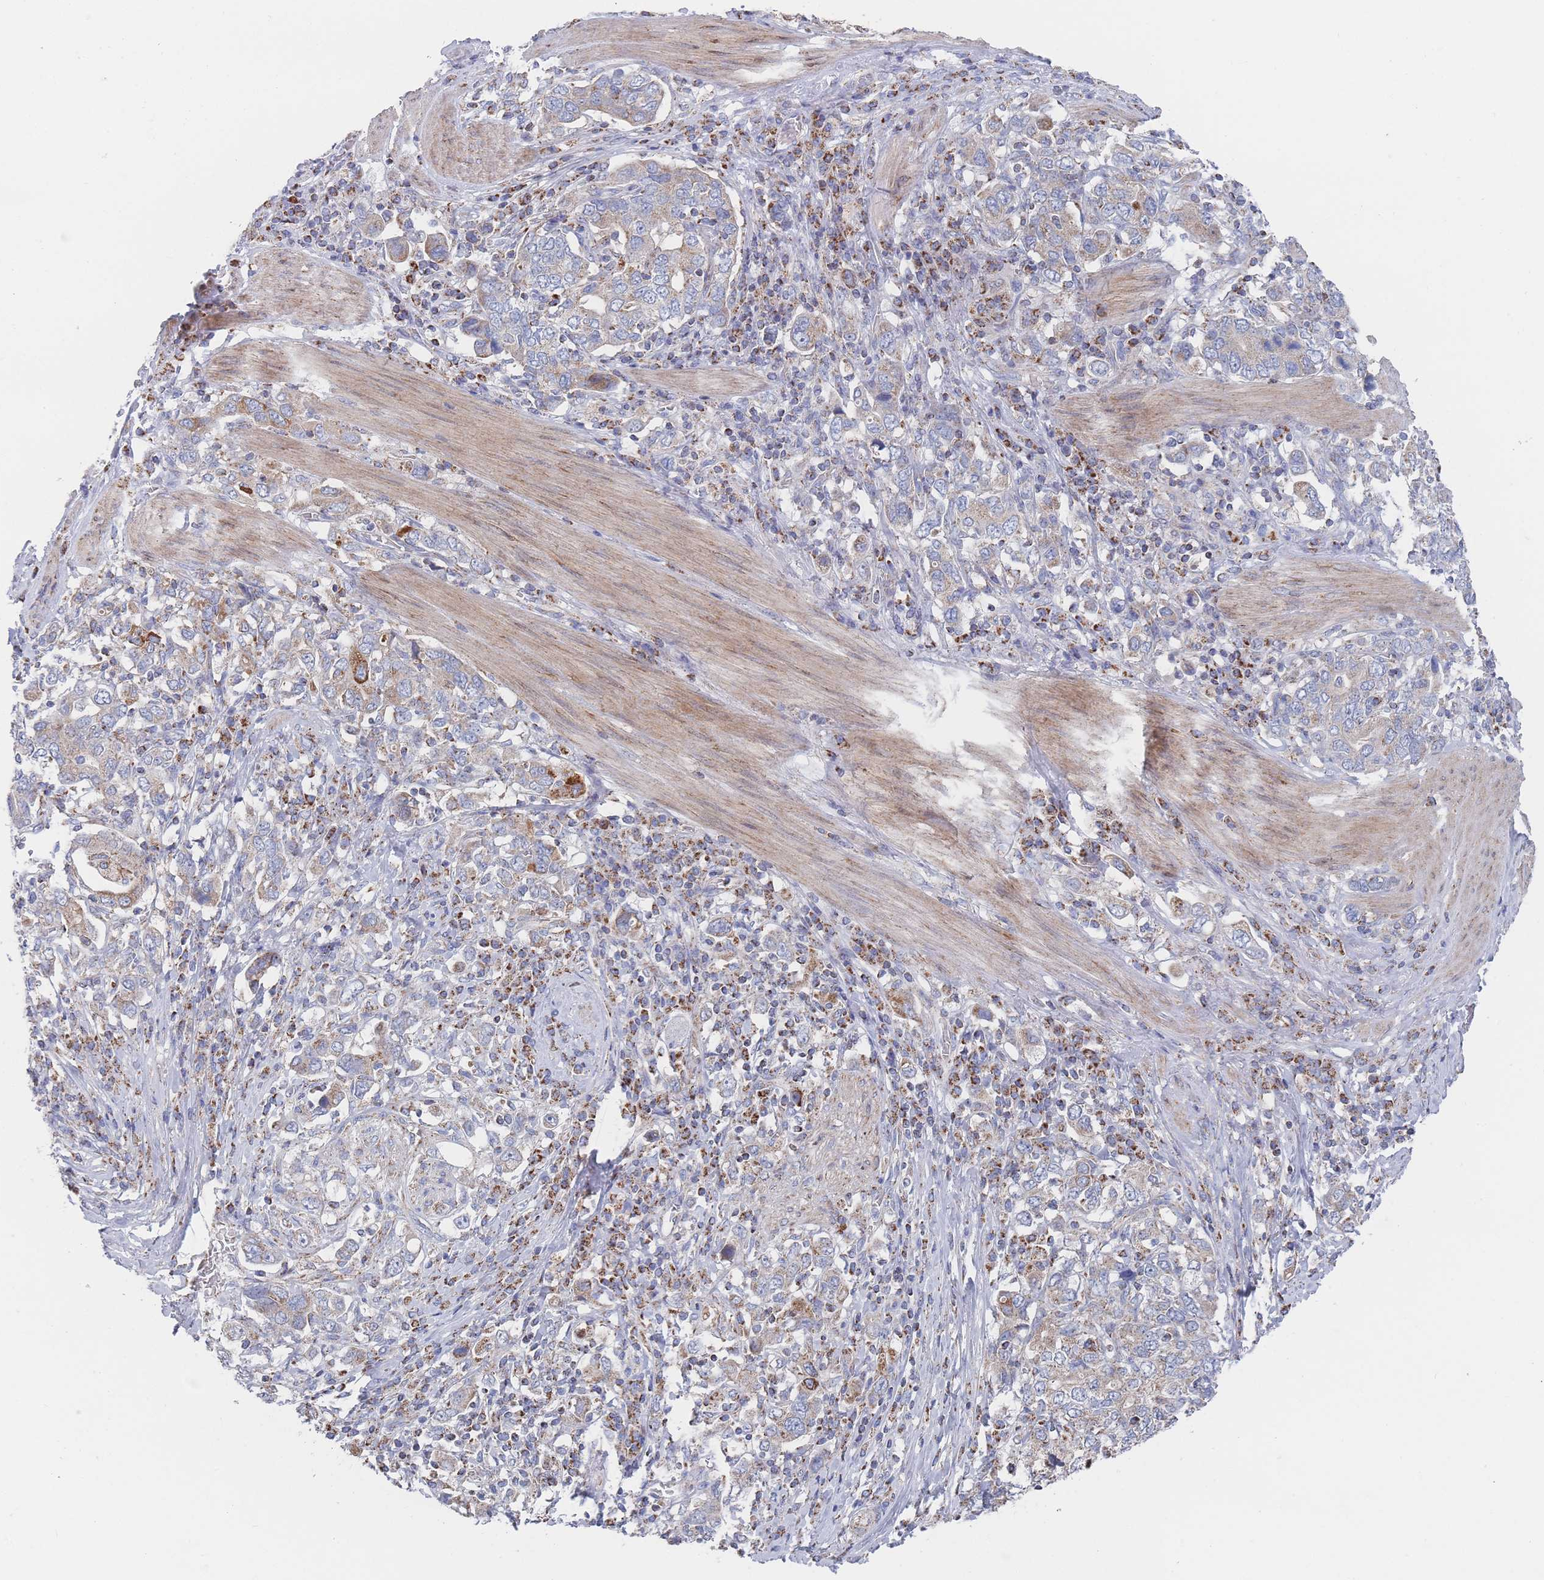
{"staining": {"intensity": "weak", "quantity": "25%-75%", "location": "cytoplasmic/membranous"}, "tissue": "stomach cancer", "cell_type": "Tumor cells", "image_type": "cancer", "snomed": [{"axis": "morphology", "description": "Adenocarcinoma, NOS"}, {"axis": "topography", "description": "Stomach, upper"}, {"axis": "topography", "description": "Stomach"}], "caption": "Stomach cancer stained with IHC demonstrates weak cytoplasmic/membranous expression in approximately 25%-75% of tumor cells.", "gene": "IKZF4", "patient": {"sex": "male", "age": 62}}